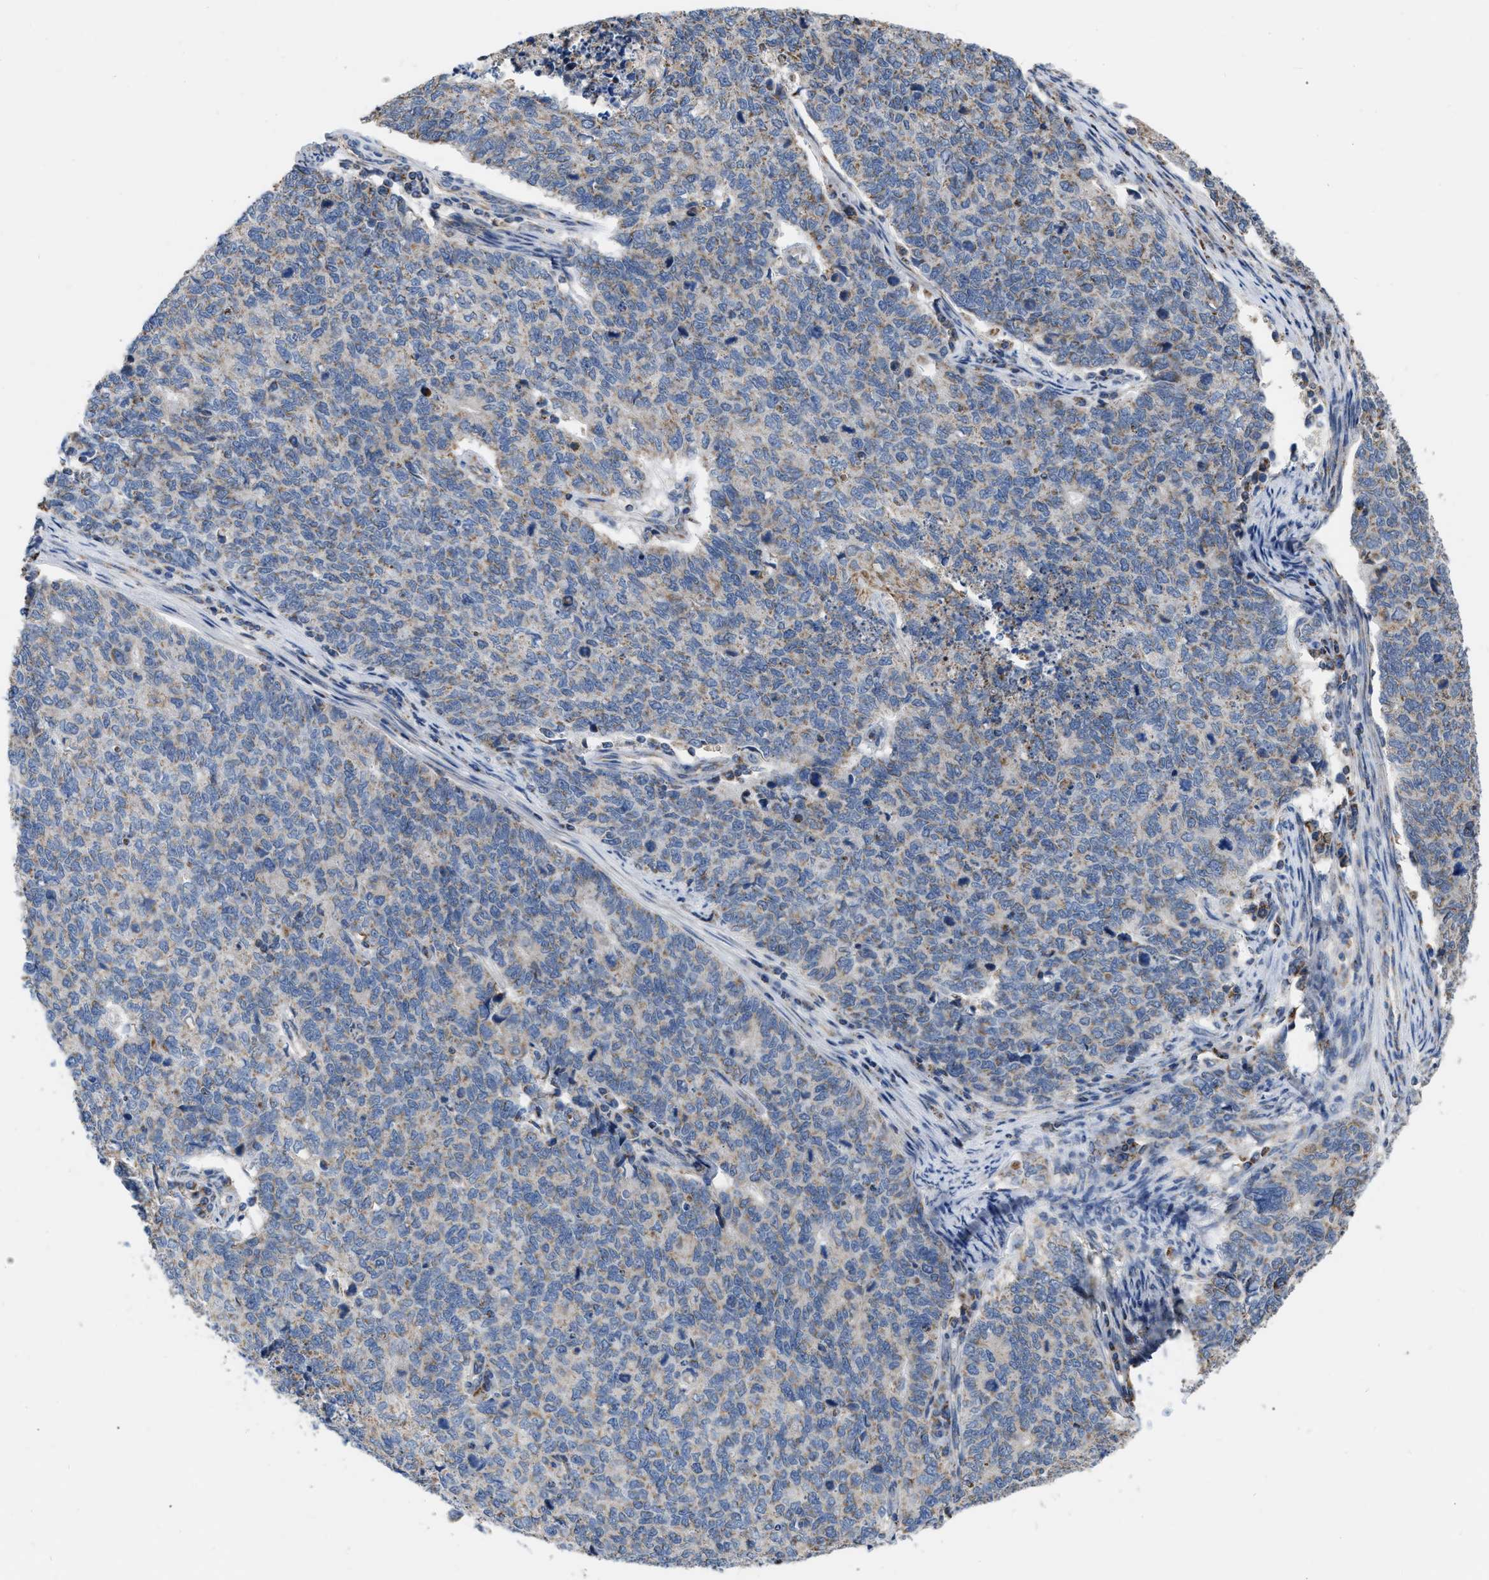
{"staining": {"intensity": "negative", "quantity": "none", "location": "none"}, "tissue": "cervical cancer", "cell_type": "Tumor cells", "image_type": "cancer", "snomed": [{"axis": "morphology", "description": "Squamous cell carcinoma, NOS"}, {"axis": "topography", "description": "Cervix"}], "caption": "IHC micrograph of cervical cancer (squamous cell carcinoma) stained for a protein (brown), which exhibits no positivity in tumor cells.", "gene": "DDX56", "patient": {"sex": "female", "age": 63}}